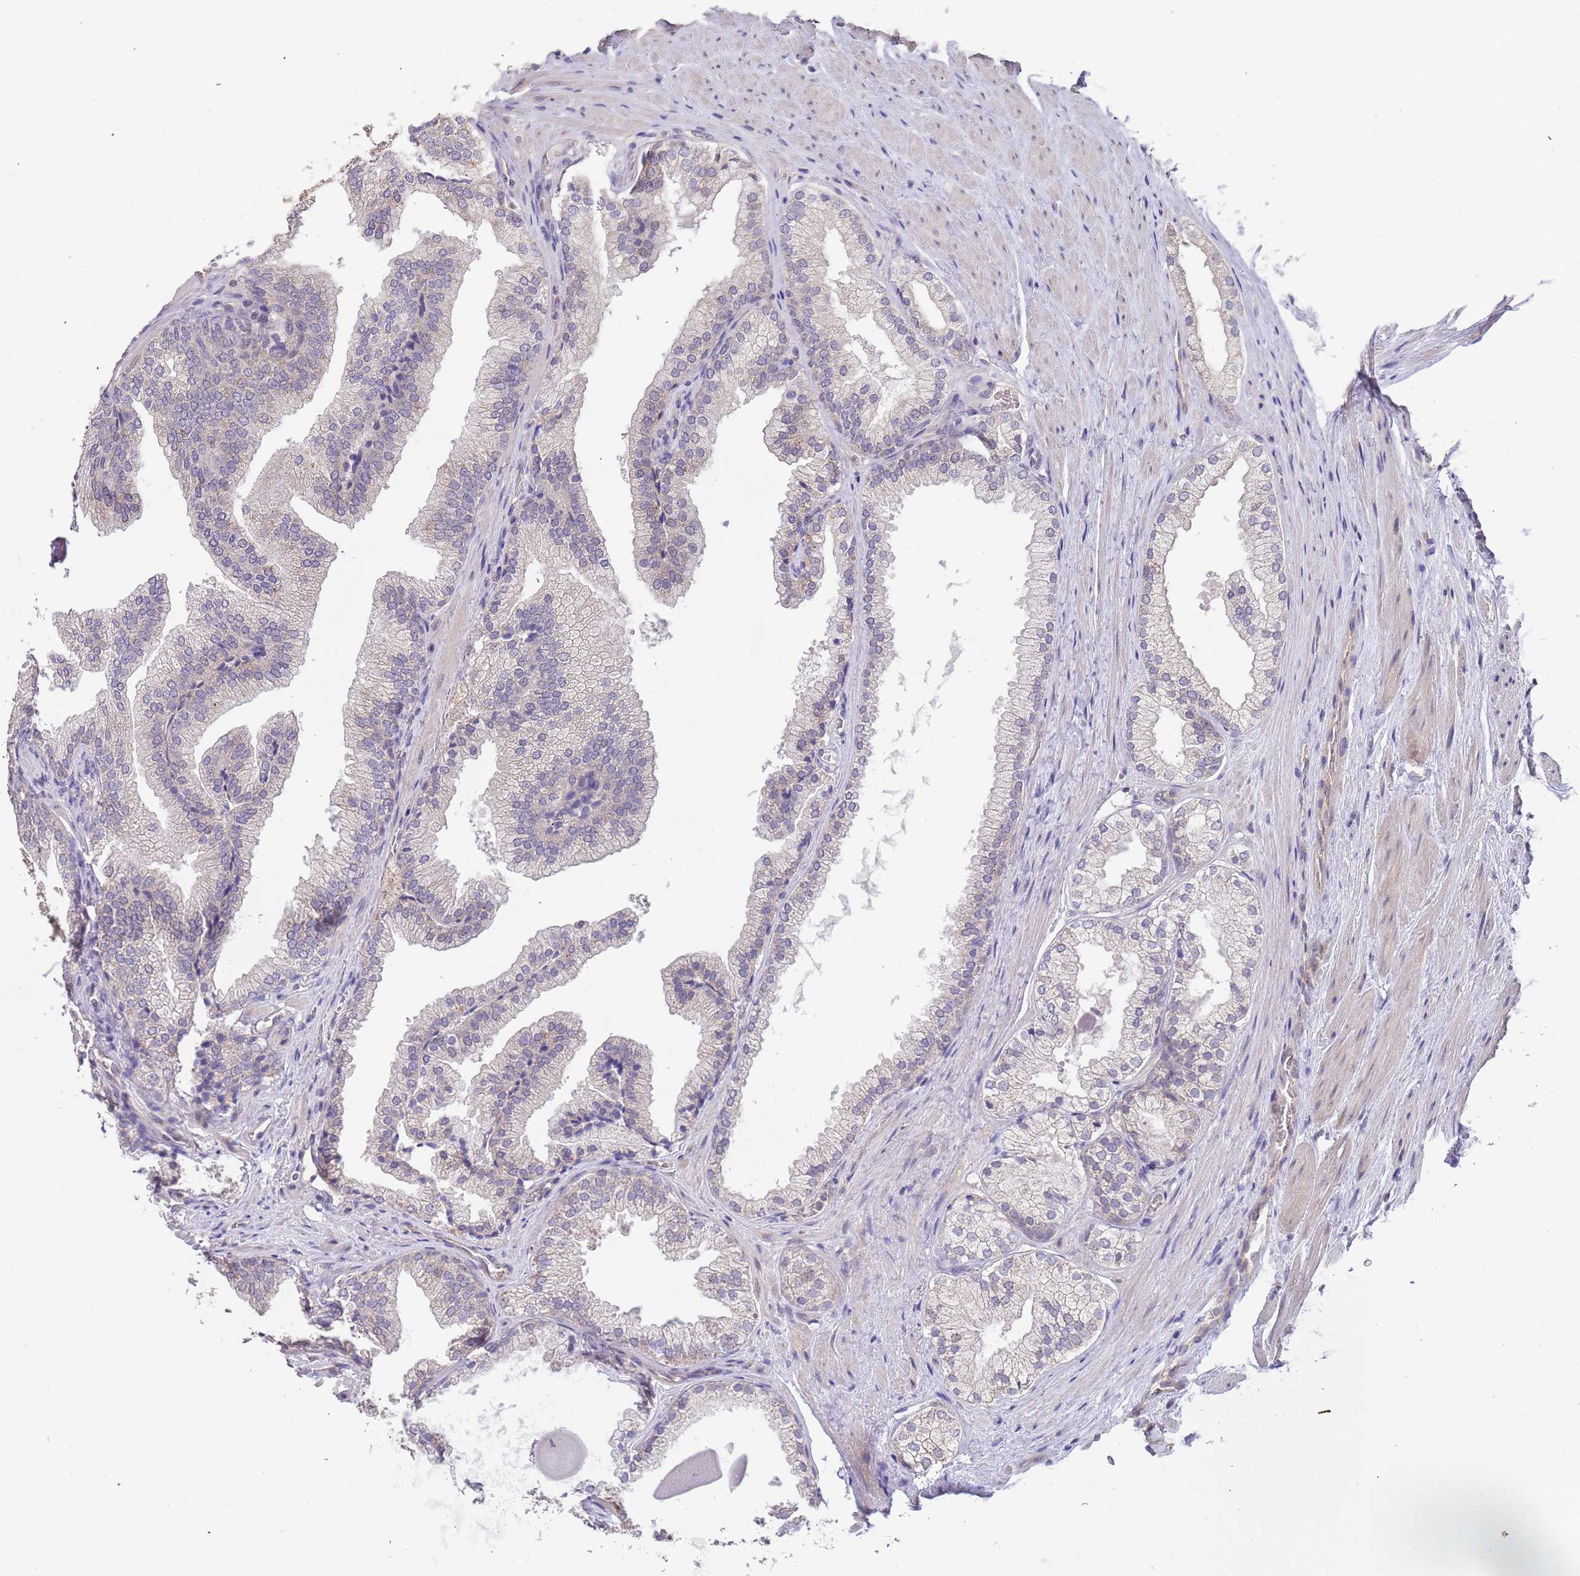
{"staining": {"intensity": "weak", "quantity": "<25%", "location": "cytoplasmic/membranous"}, "tissue": "prostate", "cell_type": "Glandular cells", "image_type": "normal", "snomed": [{"axis": "morphology", "description": "Normal tissue, NOS"}, {"axis": "topography", "description": "Prostate"}], "caption": "Glandular cells show no significant staining in benign prostate.", "gene": "TMEM64", "patient": {"sex": "male", "age": 76}}